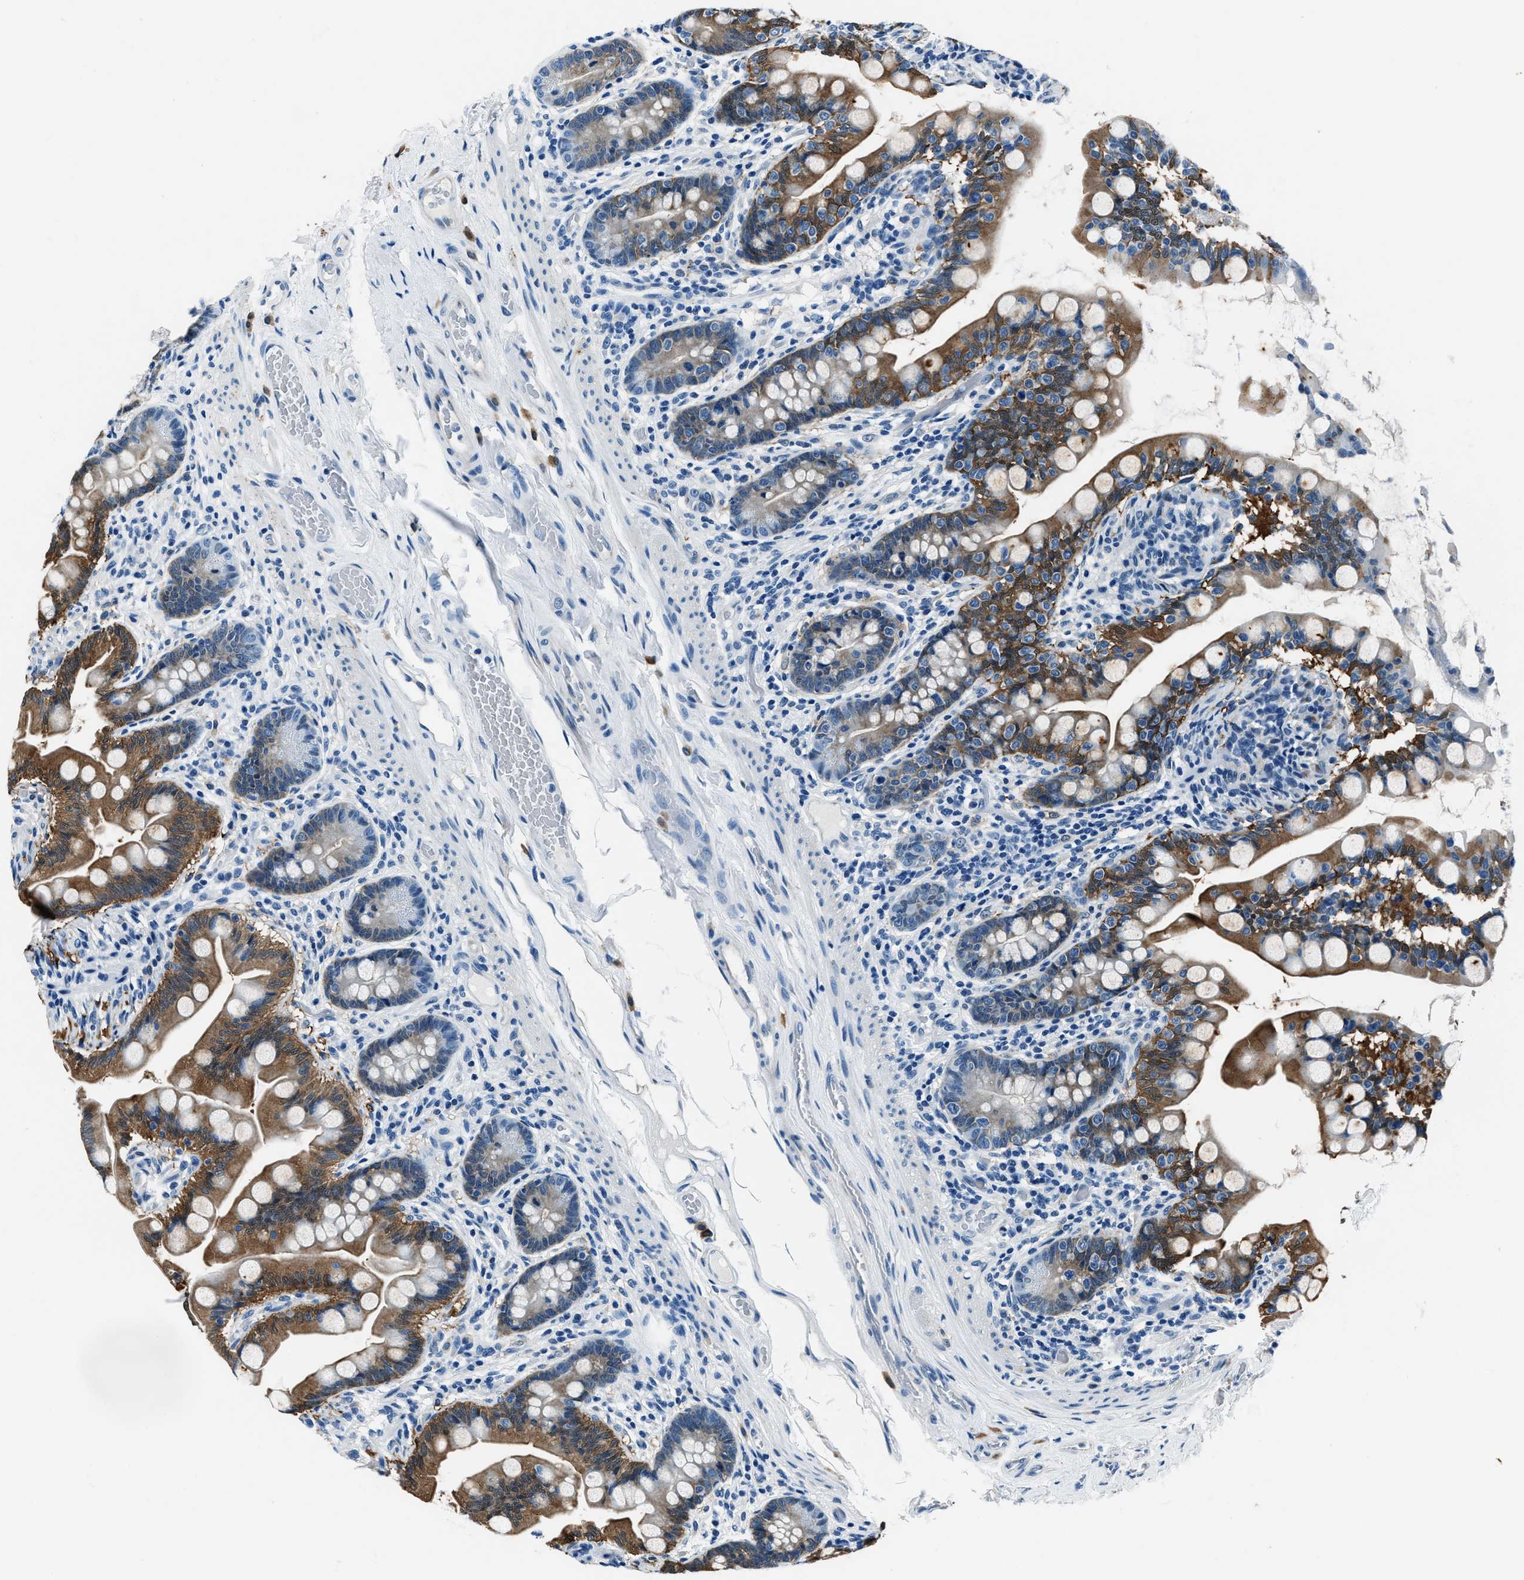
{"staining": {"intensity": "strong", "quantity": ">75%", "location": "cytoplasmic/membranous"}, "tissue": "small intestine", "cell_type": "Glandular cells", "image_type": "normal", "snomed": [{"axis": "morphology", "description": "Normal tissue, NOS"}, {"axis": "topography", "description": "Small intestine"}], "caption": "Immunohistochemistry (IHC) micrograph of benign small intestine stained for a protein (brown), which shows high levels of strong cytoplasmic/membranous positivity in about >75% of glandular cells.", "gene": "PTPDC1", "patient": {"sex": "female", "age": 56}}